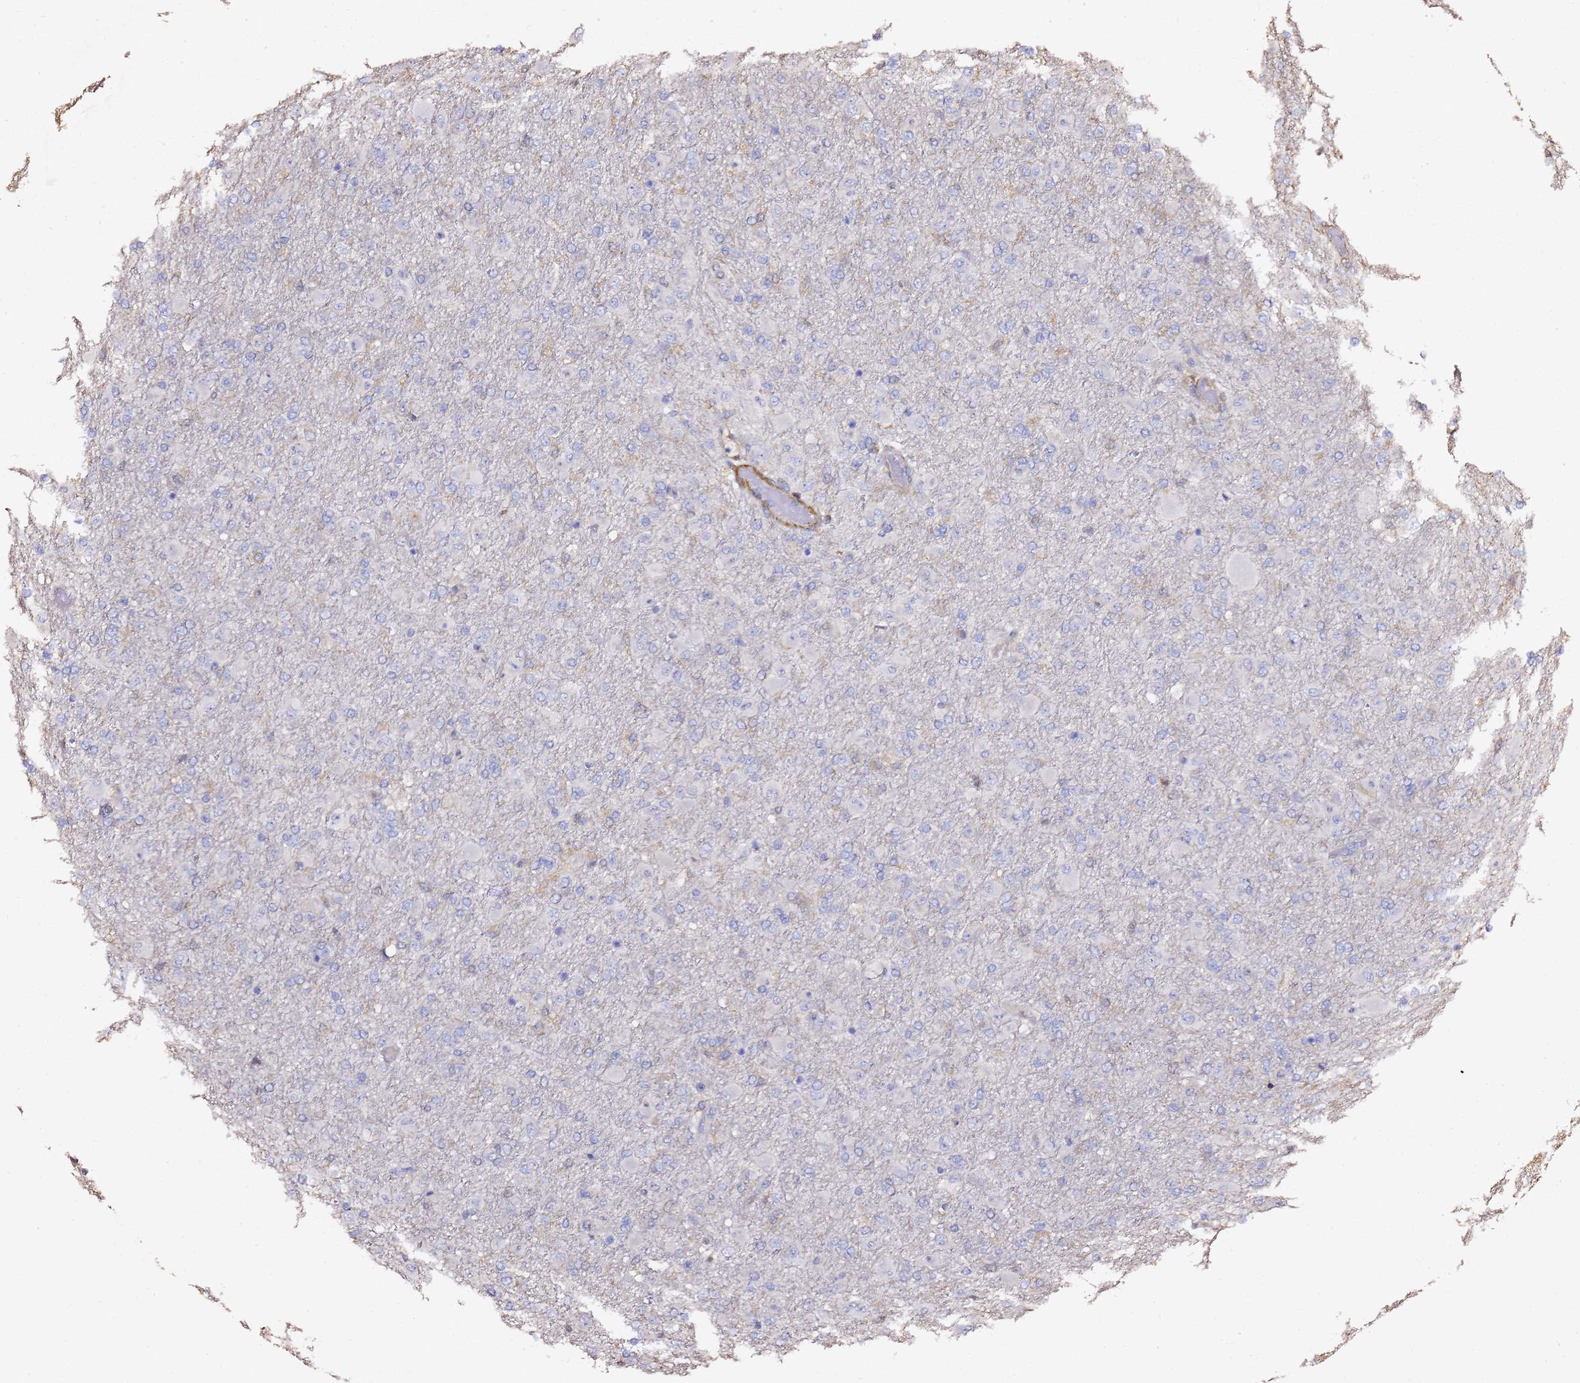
{"staining": {"intensity": "negative", "quantity": "none", "location": "none"}, "tissue": "glioma", "cell_type": "Tumor cells", "image_type": "cancer", "snomed": [{"axis": "morphology", "description": "Glioma, malignant, Low grade"}, {"axis": "topography", "description": "Brain"}], "caption": "The photomicrograph demonstrates no staining of tumor cells in glioma.", "gene": "ZFP36L2", "patient": {"sex": "male", "age": 65}}